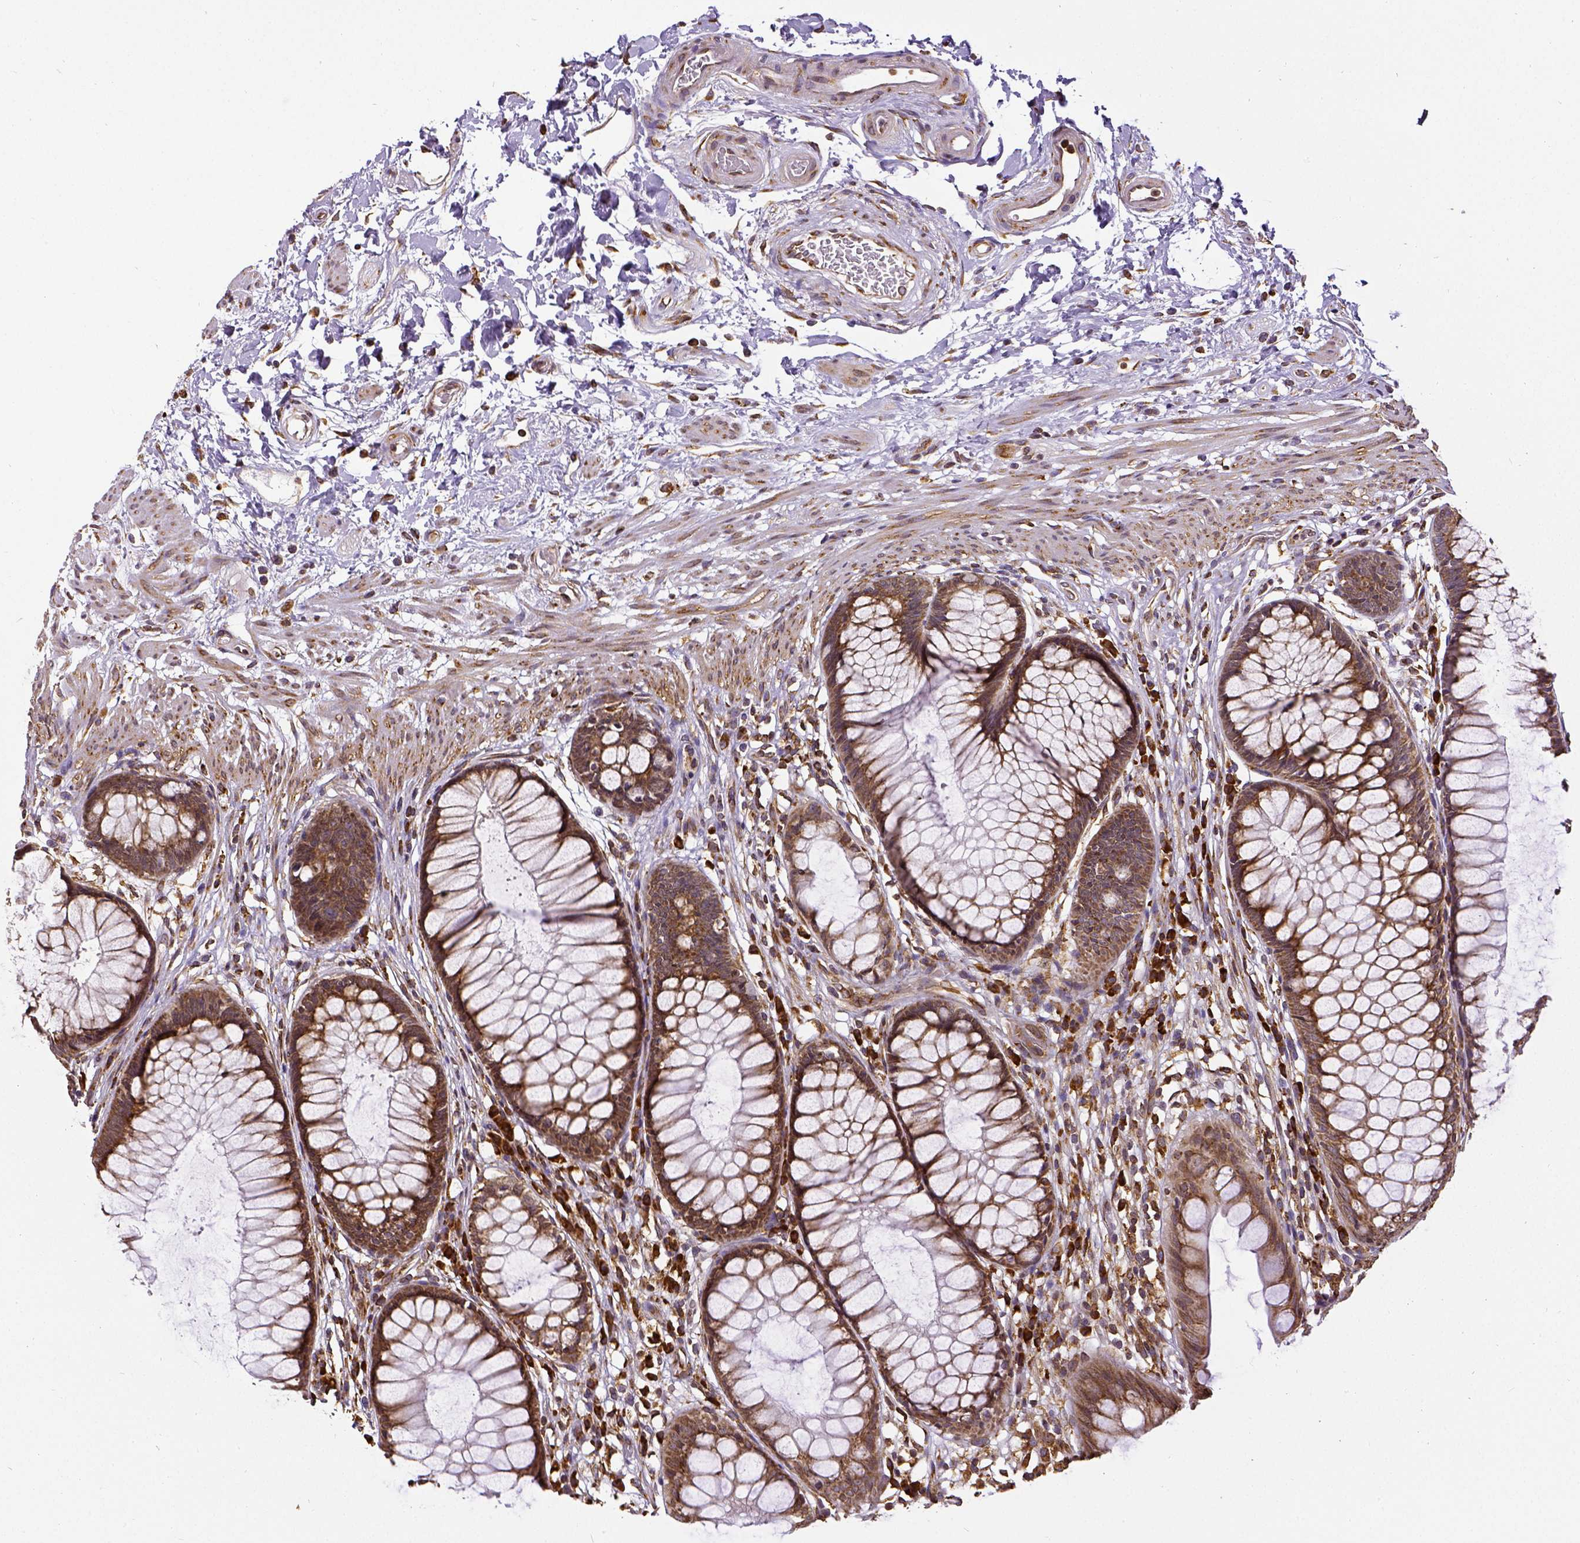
{"staining": {"intensity": "strong", "quantity": ">75%", "location": "cytoplasmic/membranous"}, "tissue": "rectum", "cell_type": "Glandular cells", "image_type": "normal", "snomed": [{"axis": "morphology", "description": "Normal tissue, NOS"}, {"axis": "topography", "description": "Smooth muscle"}, {"axis": "topography", "description": "Rectum"}], "caption": "Immunohistochemistry (DAB) staining of normal human rectum shows strong cytoplasmic/membranous protein staining in about >75% of glandular cells.", "gene": "MTDH", "patient": {"sex": "male", "age": 53}}